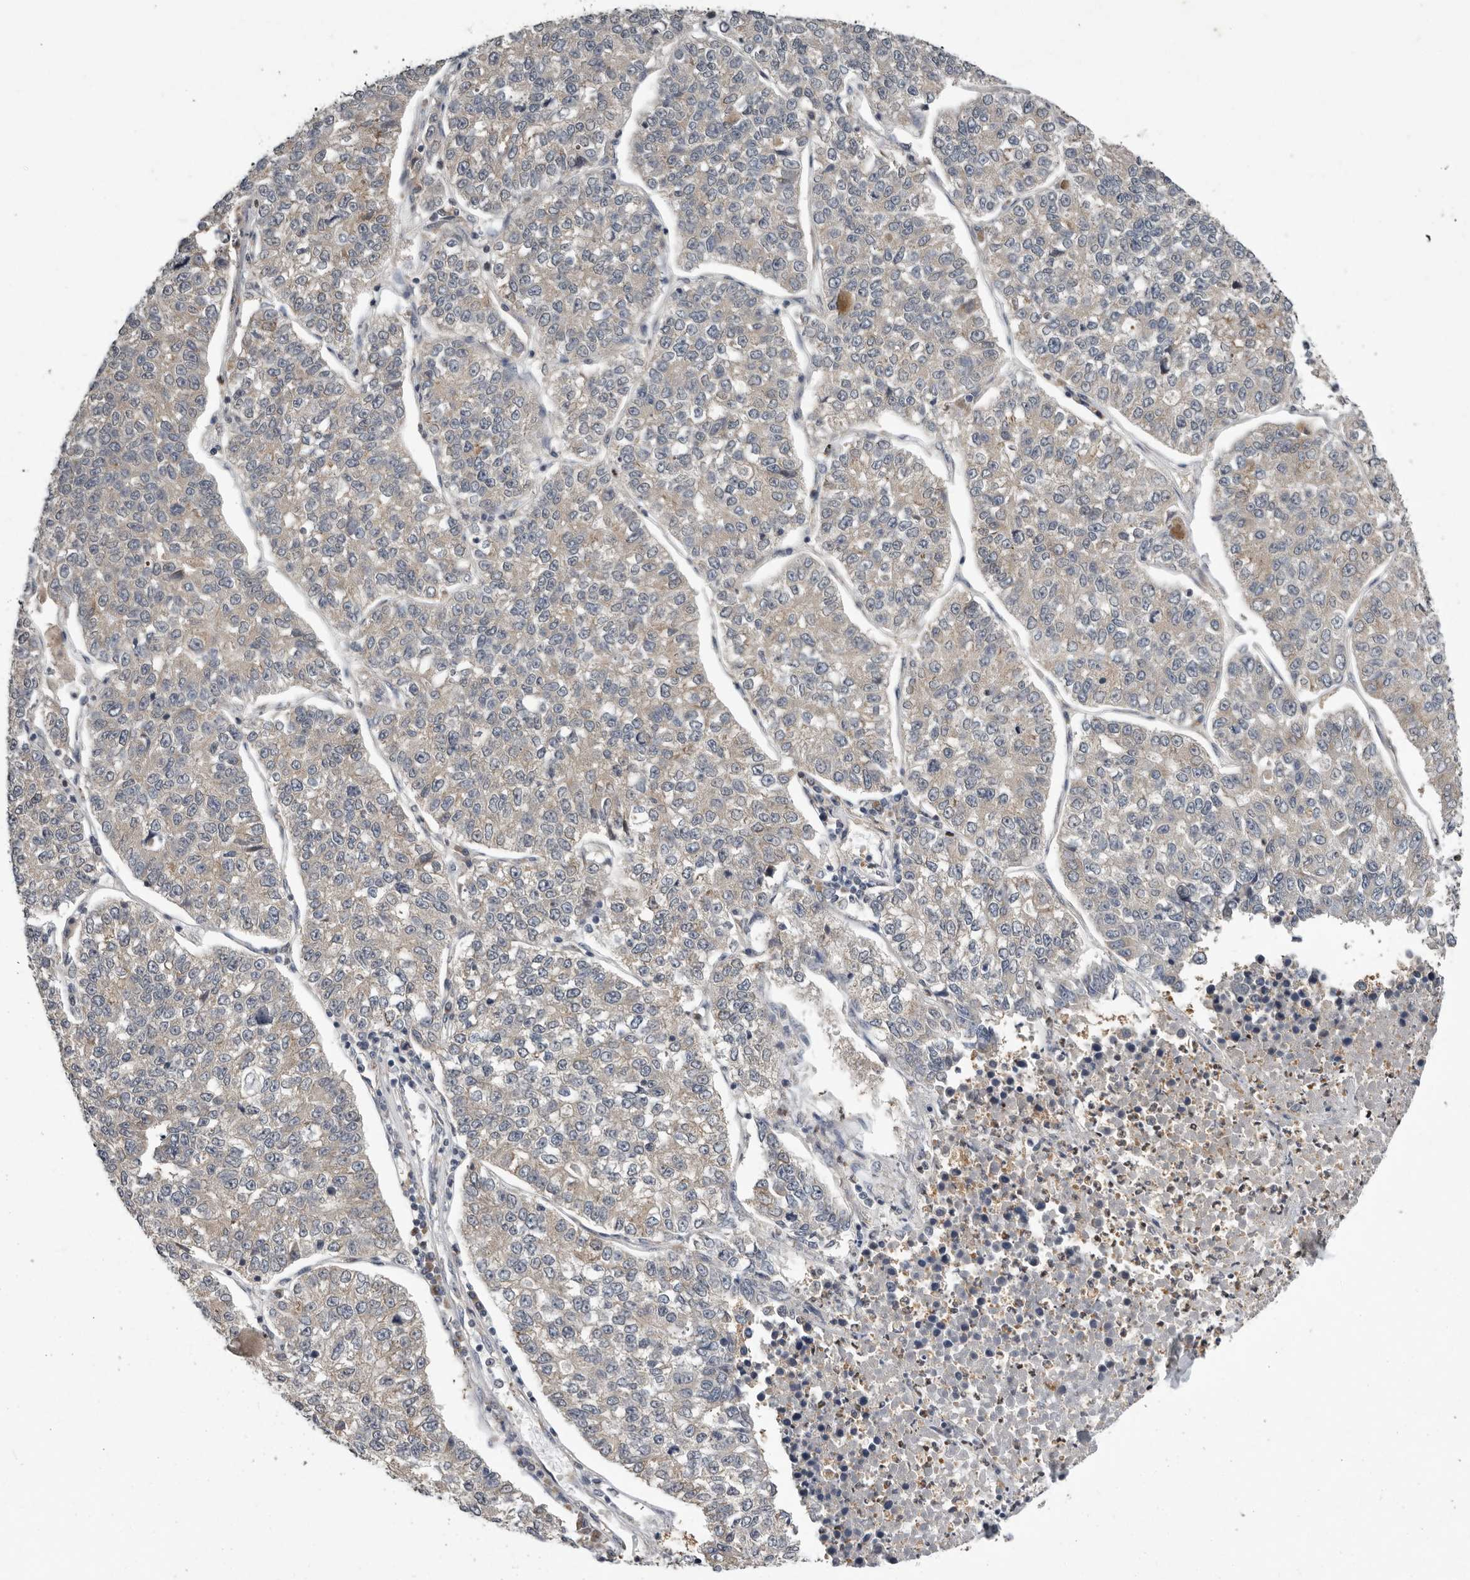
{"staining": {"intensity": "negative", "quantity": "none", "location": "none"}, "tissue": "lung cancer", "cell_type": "Tumor cells", "image_type": "cancer", "snomed": [{"axis": "morphology", "description": "Adenocarcinoma, NOS"}, {"axis": "topography", "description": "Lung"}], "caption": "High power microscopy micrograph of an immunohistochemistry micrograph of lung cancer (adenocarcinoma), revealing no significant positivity in tumor cells.", "gene": "RALGPS2", "patient": {"sex": "male", "age": 49}}